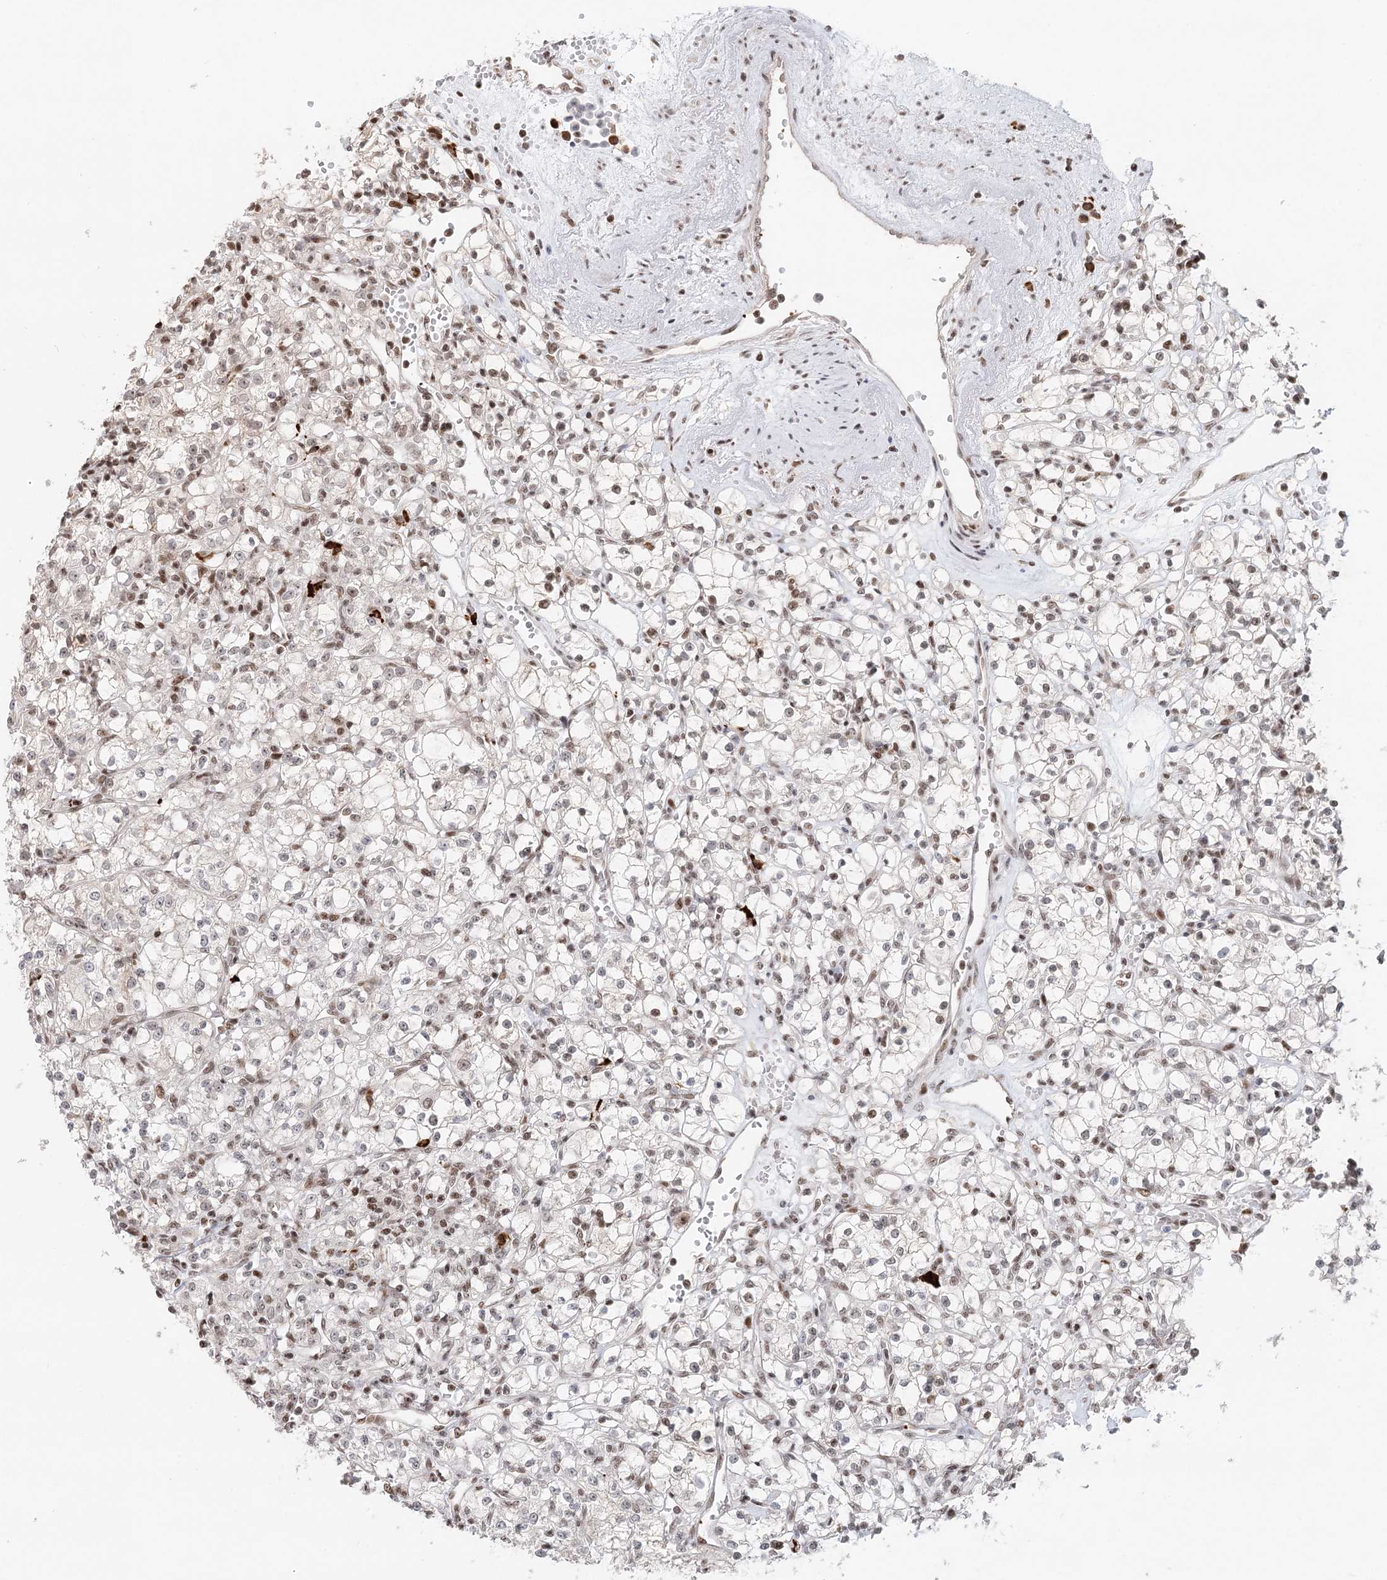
{"staining": {"intensity": "weak", "quantity": "25%-75%", "location": "nuclear"}, "tissue": "renal cancer", "cell_type": "Tumor cells", "image_type": "cancer", "snomed": [{"axis": "morphology", "description": "Adenocarcinoma, NOS"}, {"axis": "topography", "description": "Kidney"}], "caption": "Renal cancer tissue reveals weak nuclear positivity in approximately 25%-75% of tumor cells", "gene": "BNIP5", "patient": {"sex": "female", "age": 59}}